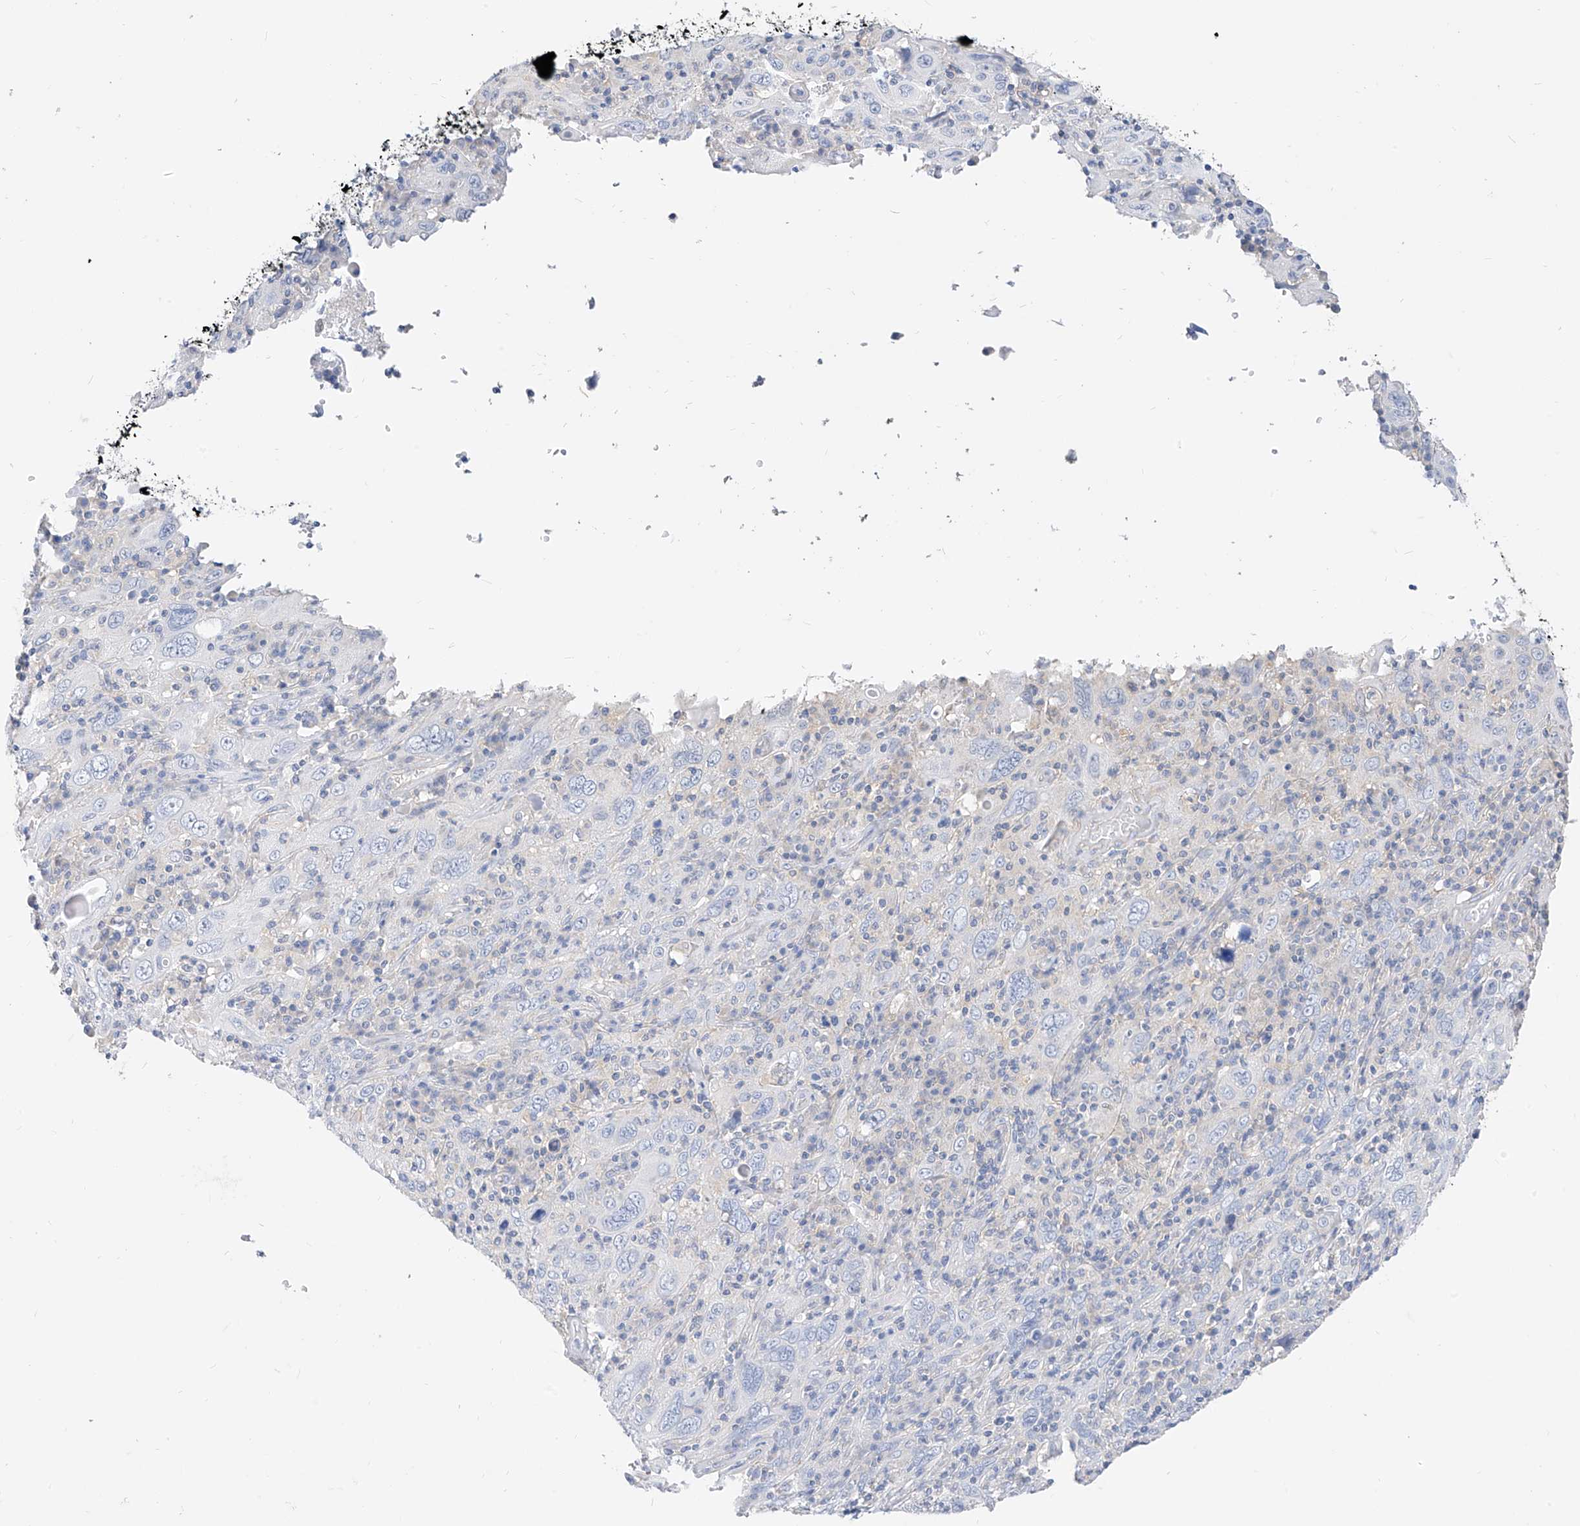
{"staining": {"intensity": "negative", "quantity": "none", "location": "none"}, "tissue": "cervical cancer", "cell_type": "Tumor cells", "image_type": "cancer", "snomed": [{"axis": "morphology", "description": "Squamous cell carcinoma, NOS"}, {"axis": "topography", "description": "Cervix"}], "caption": "DAB (3,3'-diaminobenzidine) immunohistochemical staining of cervical cancer (squamous cell carcinoma) demonstrates no significant expression in tumor cells.", "gene": "ZZEF1", "patient": {"sex": "female", "age": 46}}